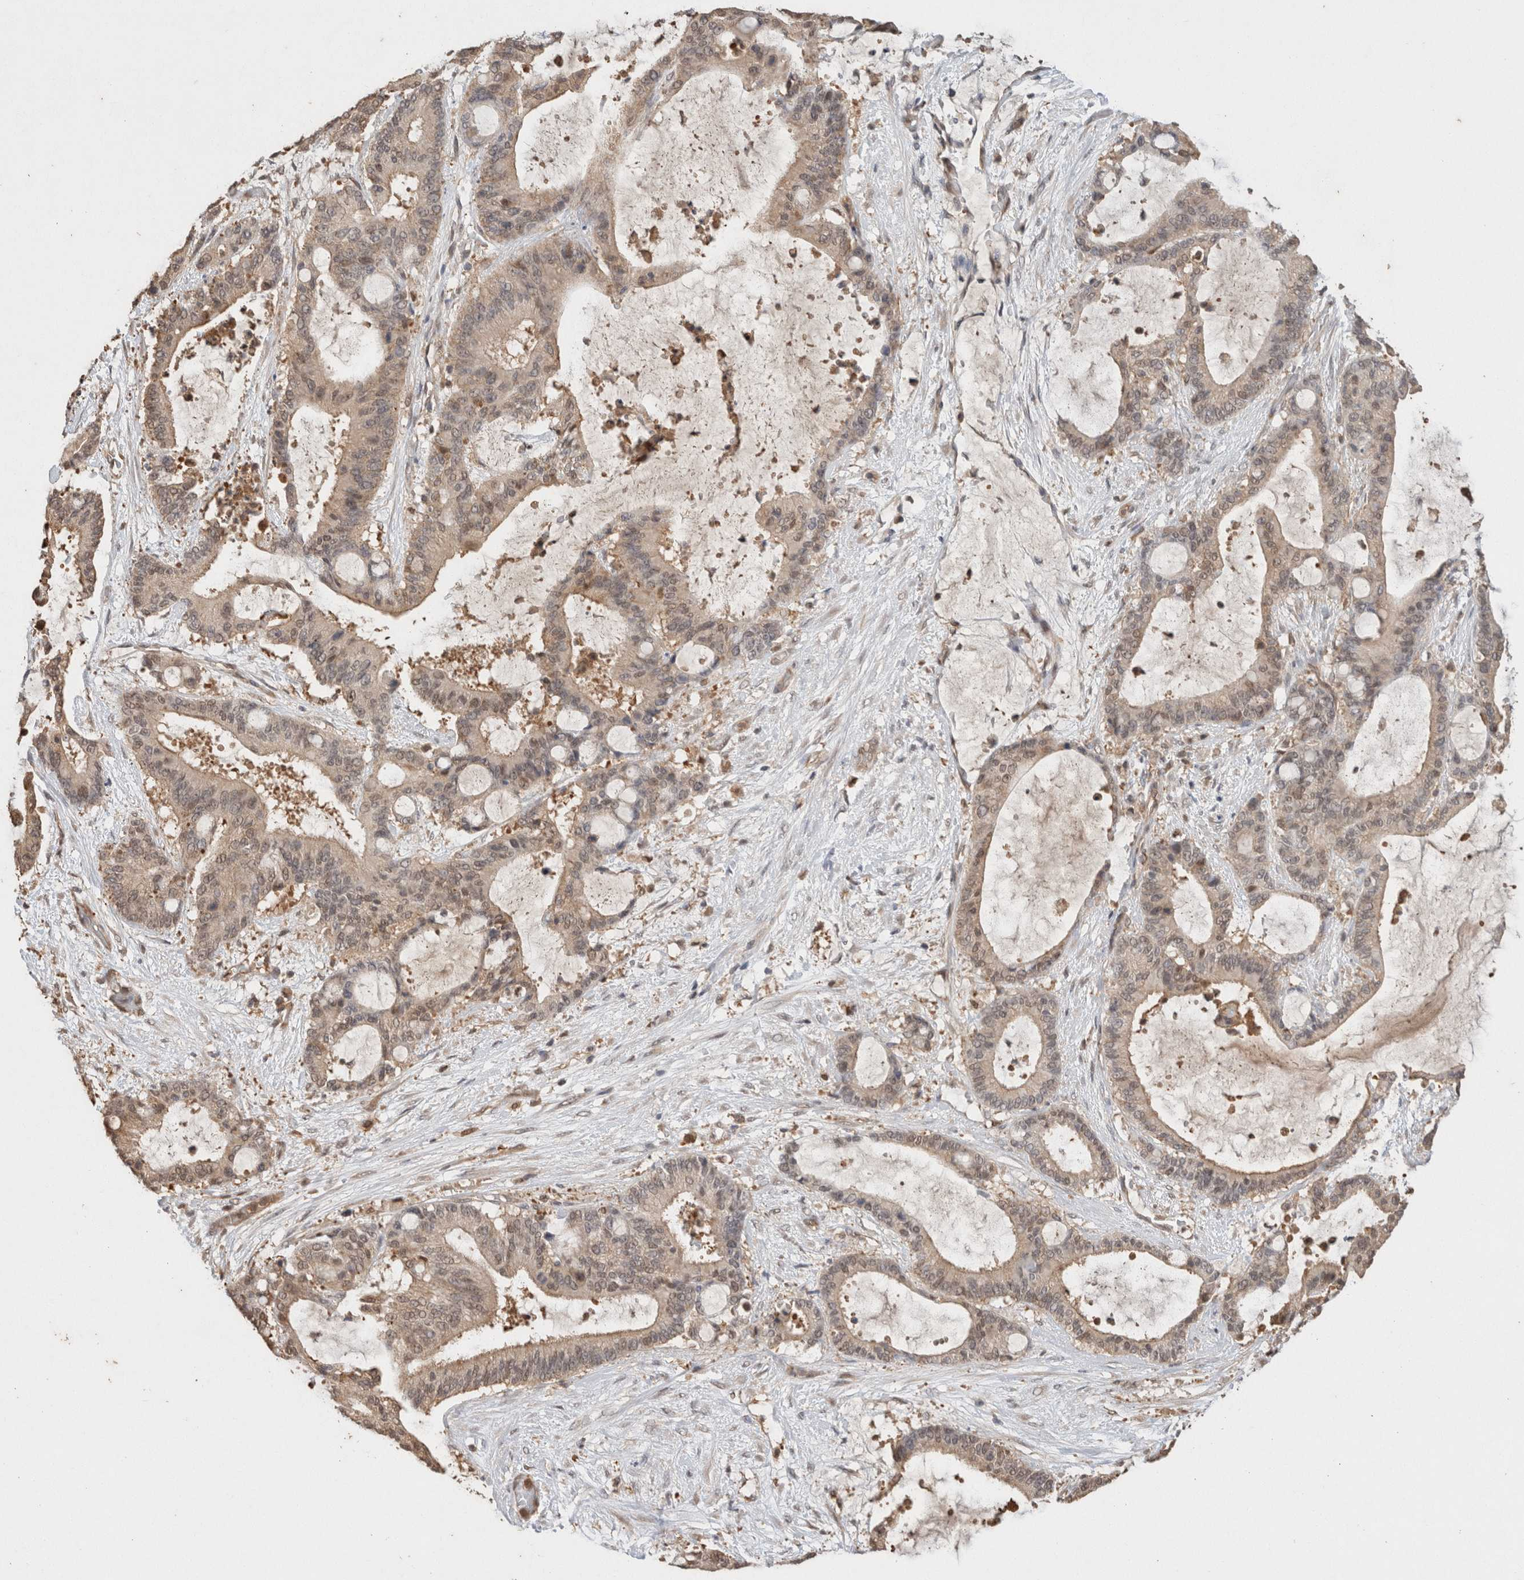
{"staining": {"intensity": "moderate", "quantity": ">75%", "location": "cytoplasmic/membranous,nuclear"}, "tissue": "liver cancer", "cell_type": "Tumor cells", "image_type": "cancer", "snomed": [{"axis": "morphology", "description": "Cholangiocarcinoma"}, {"axis": "topography", "description": "Liver"}], "caption": "High-power microscopy captured an immunohistochemistry (IHC) micrograph of liver cancer, revealing moderate cytoplasmic/membranous and nuclear staining in approximately >75% of tumor cells.", "gene": "YWHAH", "patient": {"sex": "female", "age": 73}}